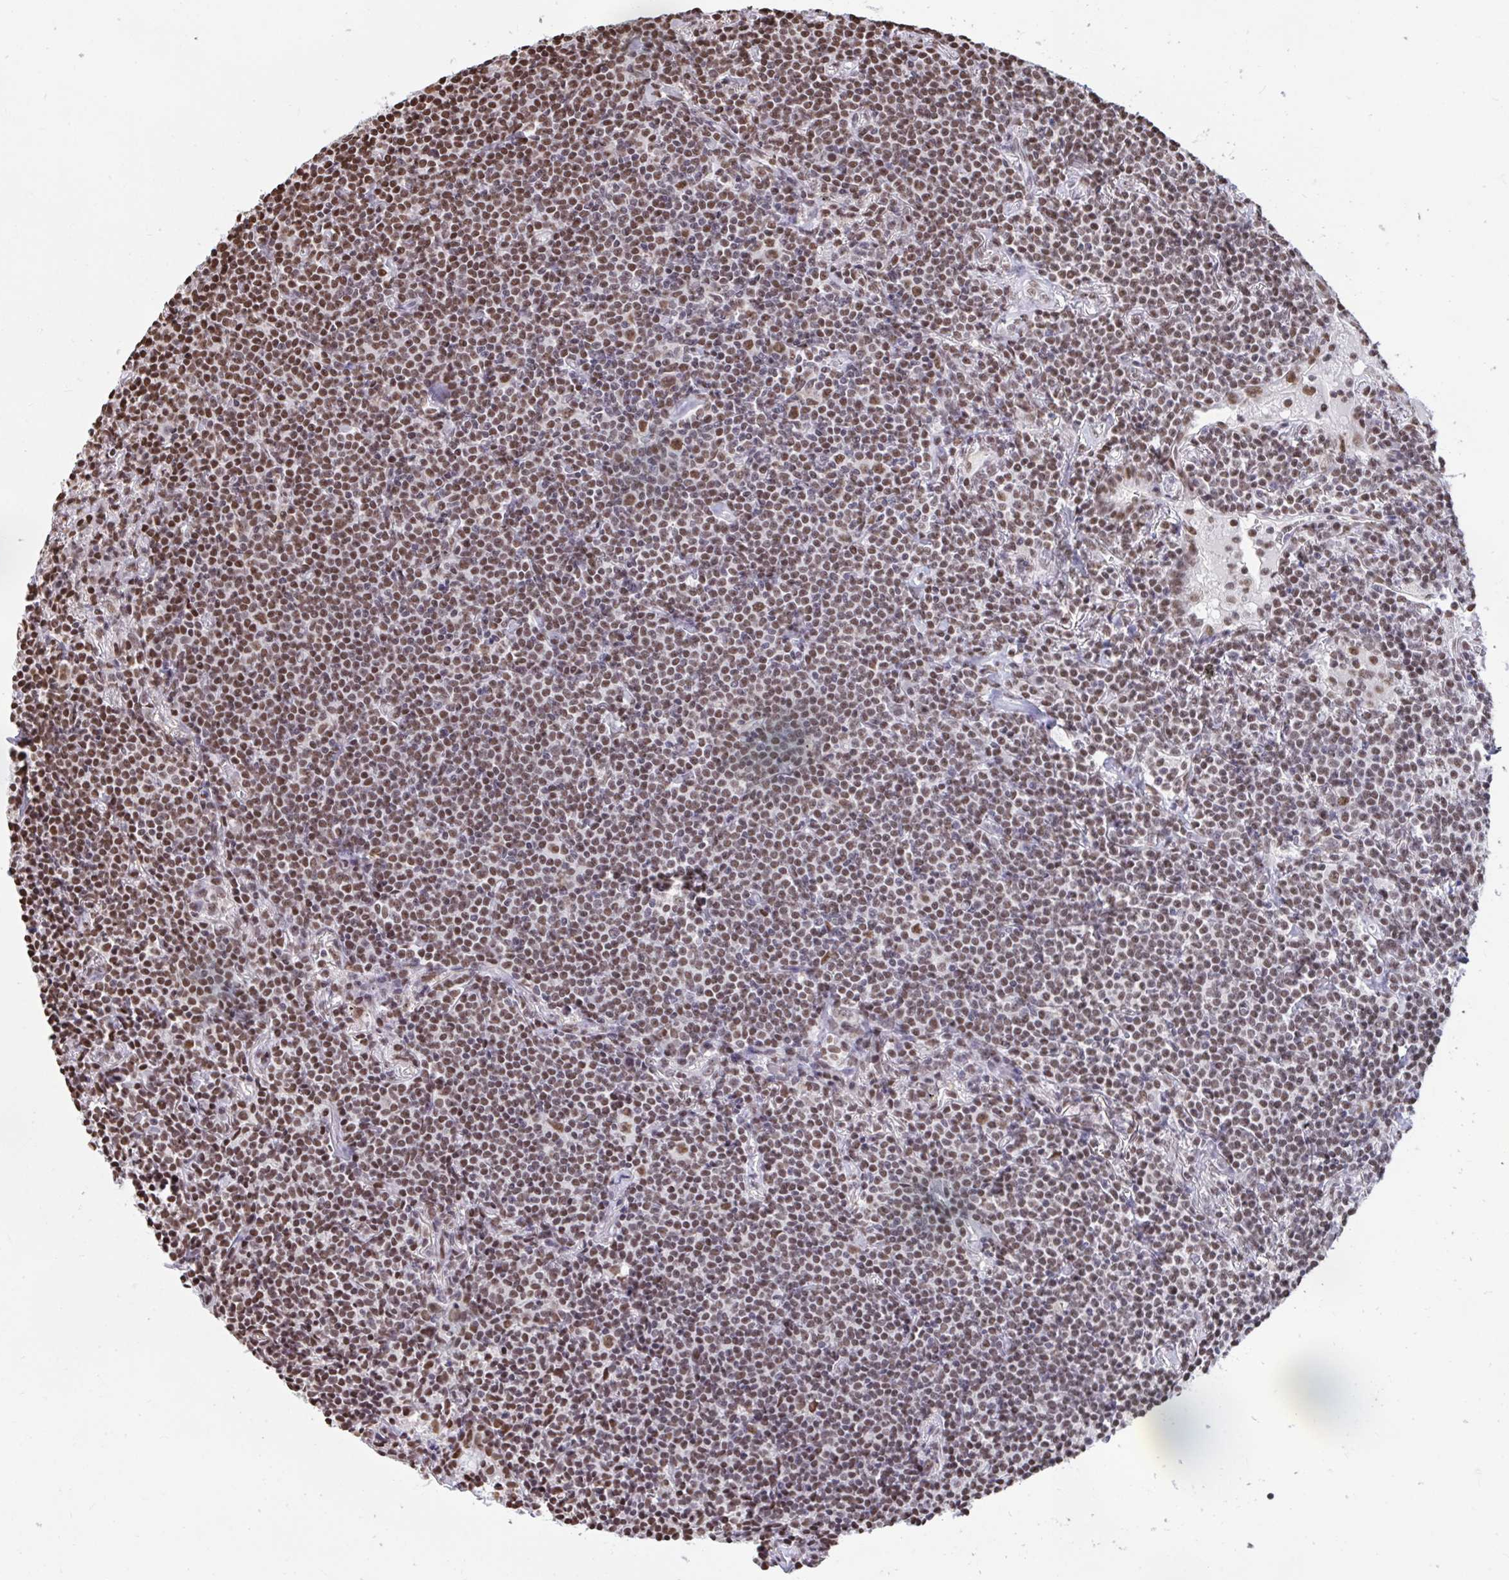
{"staining": {"intensity": "moderate", "quantity": ">75%", "location": "nuclear"}, "tissue": "lymphoma", "cell_type": "Tumor cells", "image_type": "cancer", "snomed": [{"axis": "morphology", "description": "Malignant lymphoma, non-Hodgkin's type, Low grade"}, {"axis": "topography", "description": "Lung"}], "caption": "Brown immunohistochemical staining in human low-grade malignant lymphoma, non-Hodgkin's type exhibits moderate nuclear staining in approximately >75% of tumor cells.", "gene": "HNRNPDL", "patient": {"sex": "female", "age": 71}}